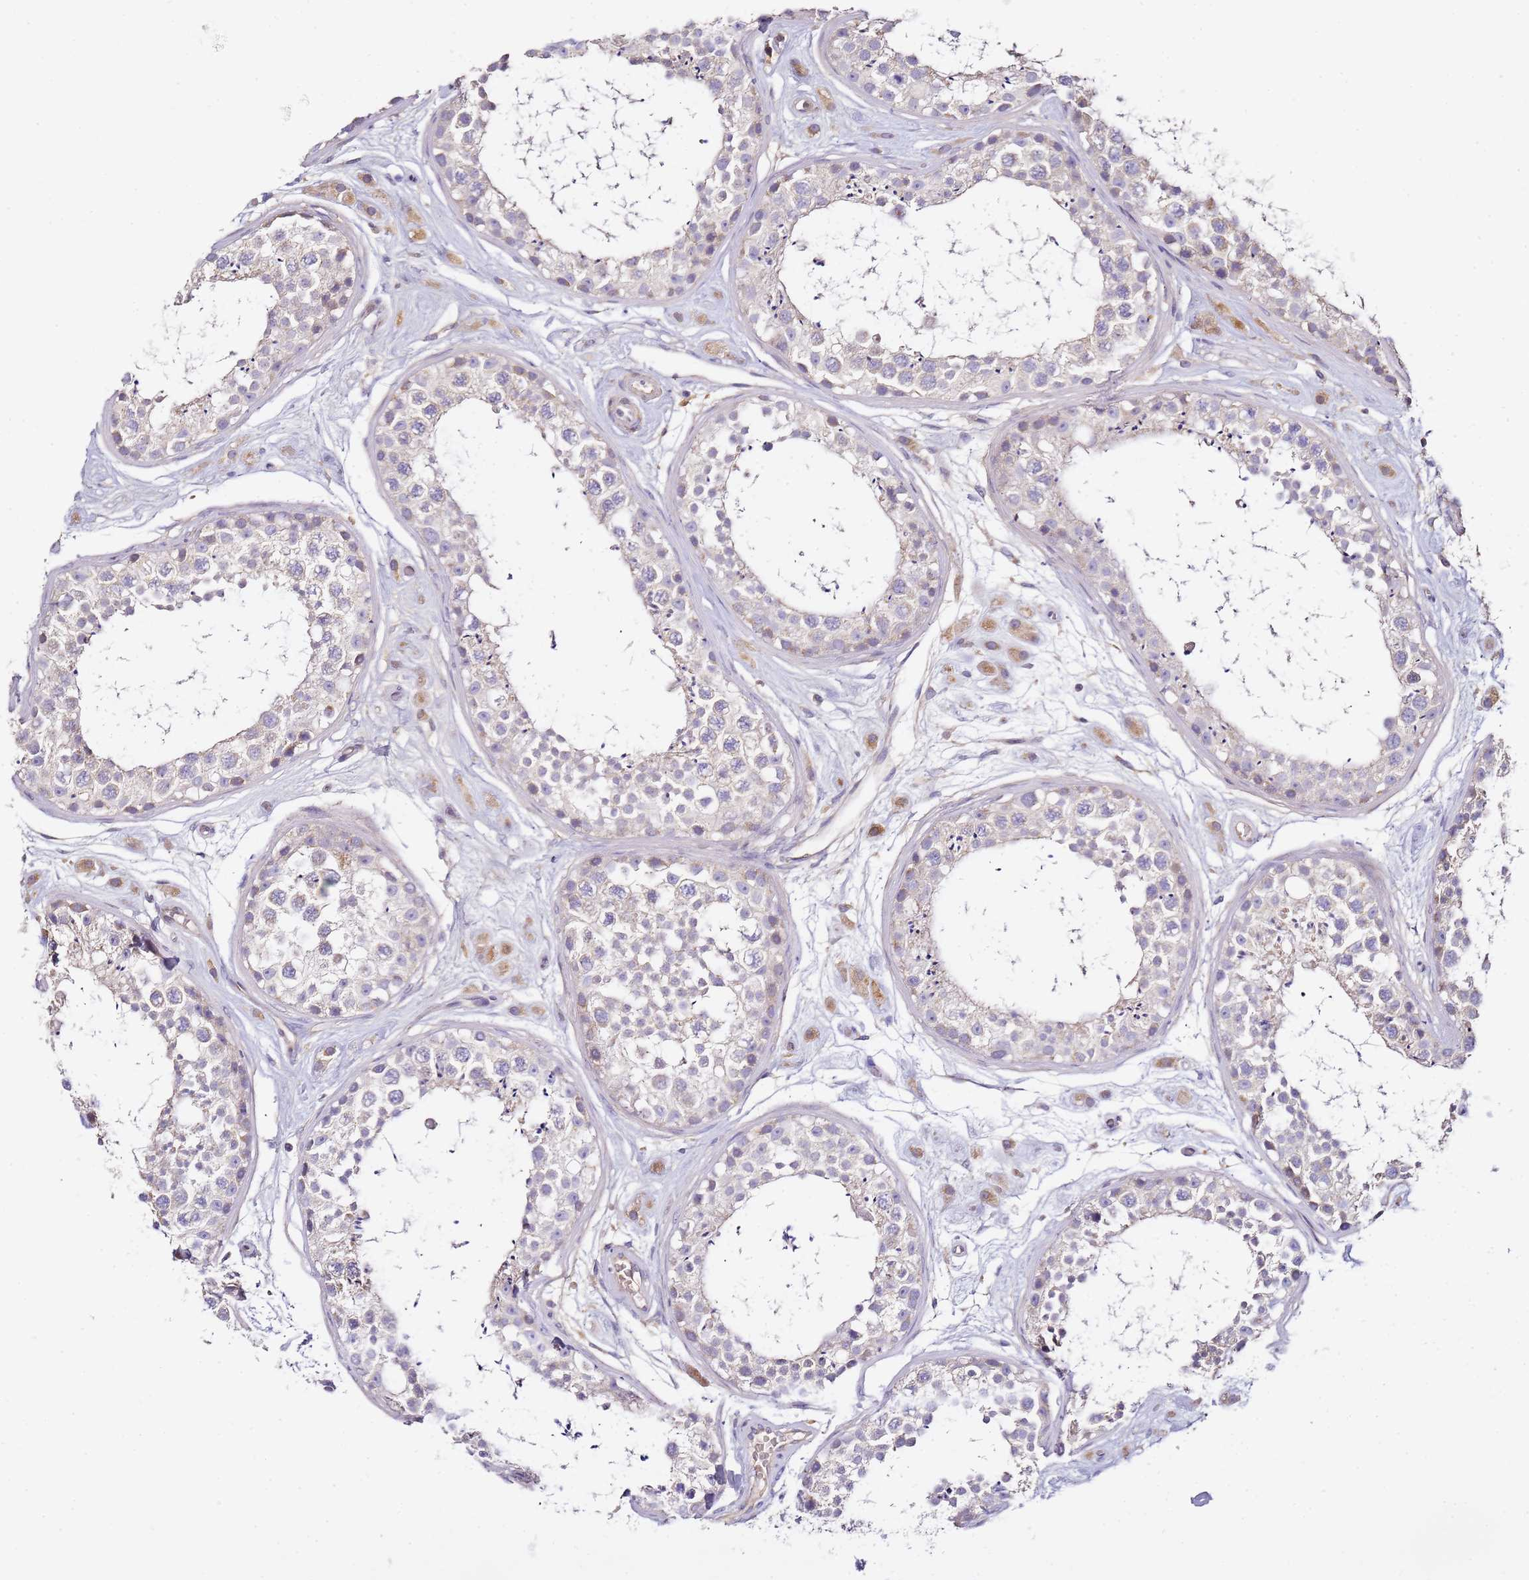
{"staining": {"intensity": "weak", "quantity": "<25%", "location": "cytoplasmic/membranous"}, "tissue": "testis", "cell_type": "Cells in seminiferous ducts", "image_type": "normal", "snomed": [{"axis": "morphology", "description": "Normal tissue, NOS"}, {"axis": "topography", "description": "Testis"}], "caption": "Immunohistochemistry of unremarkable testis displays no staining in cells in seminiferous ducts. (DAB (3,3'-diaminobenzidine) IHC with hematoxylin counter stain).", "gene": "OR2B11", "patient": {"sex": "male", "age": 25}}